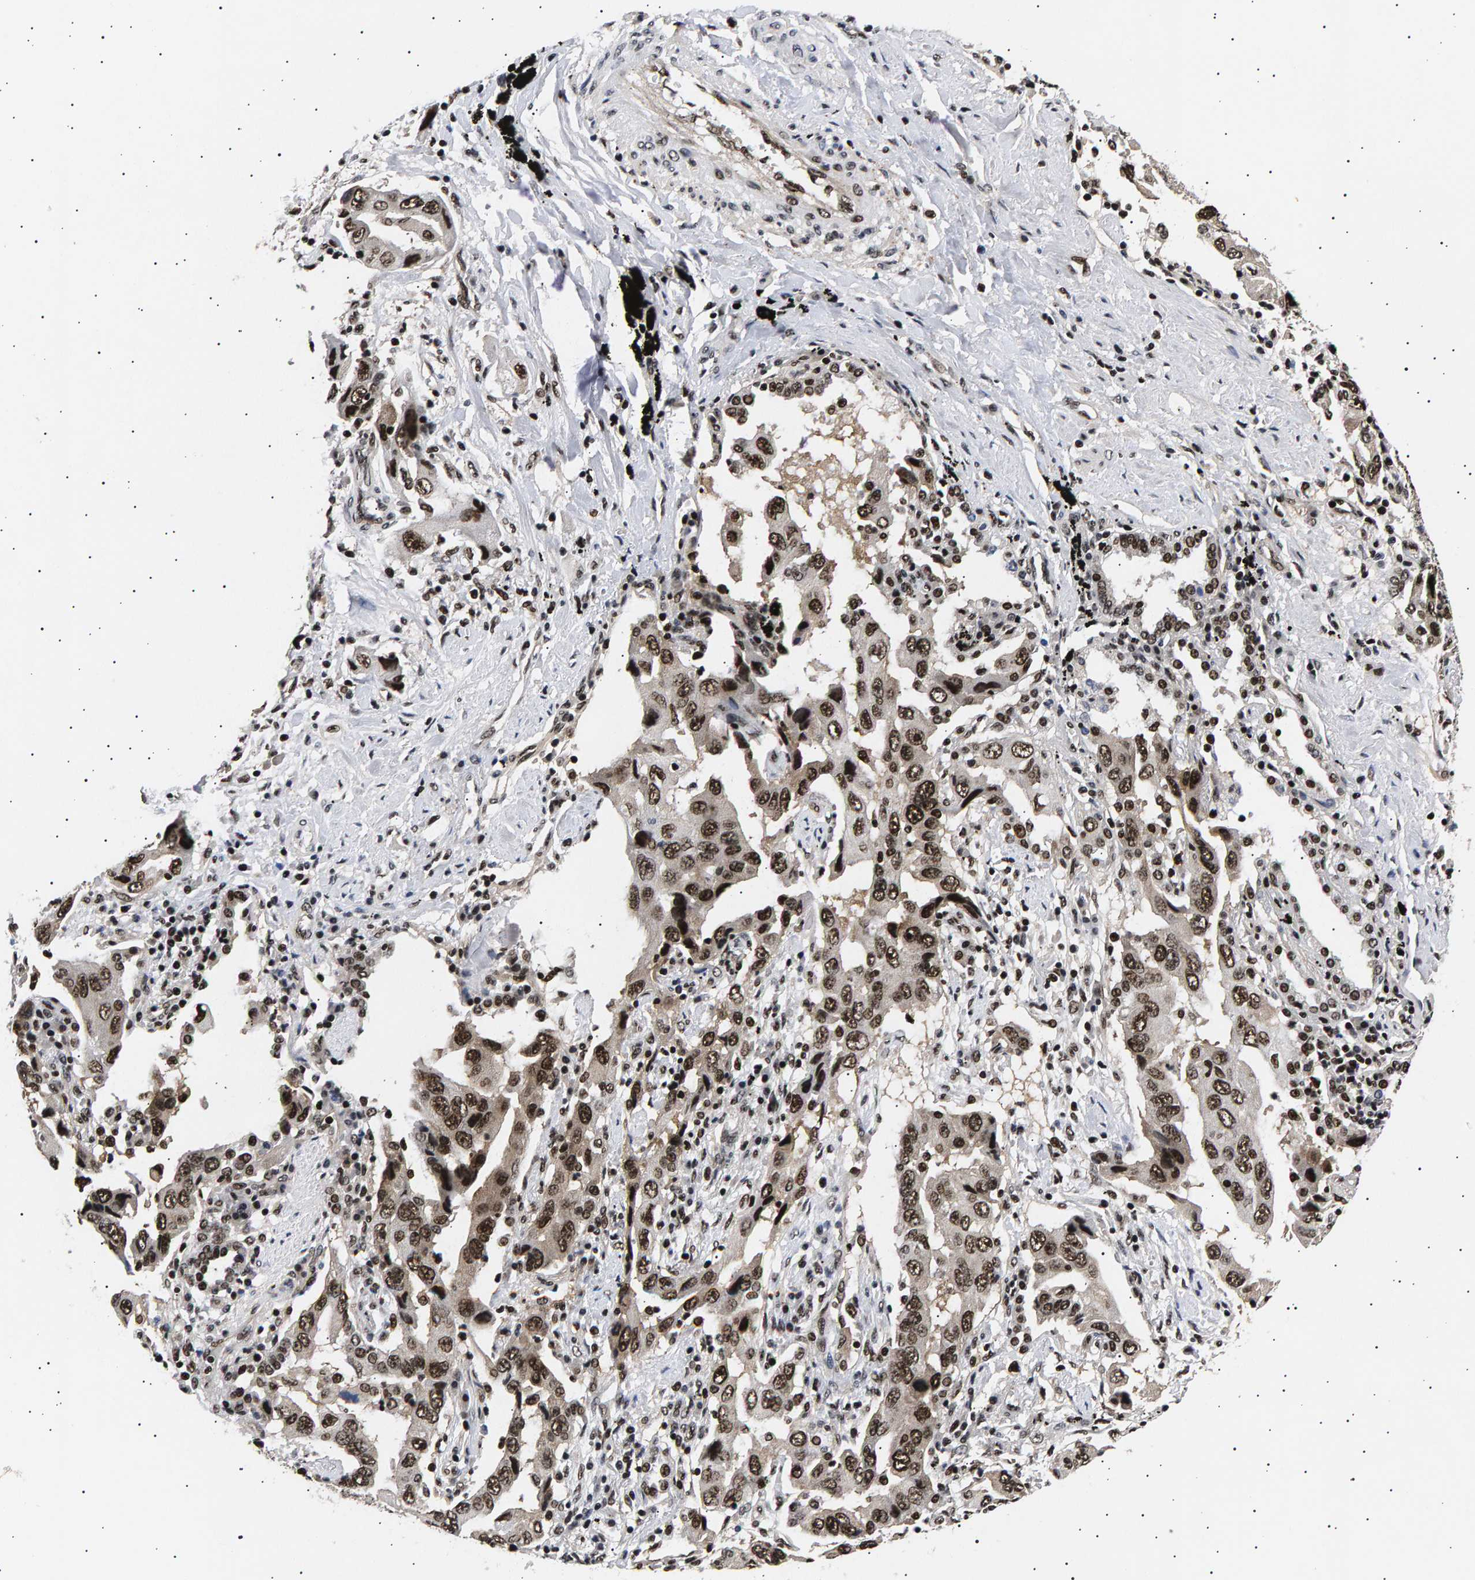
{"staining": {"intensity": "strong", "quantity": ">75%", "location": "nuclear"}, "tissue": "lung cancer", "cell_type": "Tumor cells", "image_type": "cancer", "snomed": [{"axis": "morphology", "description": "Adenocarcinoma, NOS"}, {"axis": "topography", "description": "Lung"}], "caption": "Immunohistochemical staining of human lung cancer (adenocarcinoma) demonstrates high levels of strong nuclear protein expression in approximately >75% of tumor cells.", "gene": "ANKRD40", "patient": {"sex": "female", "age": 65}}